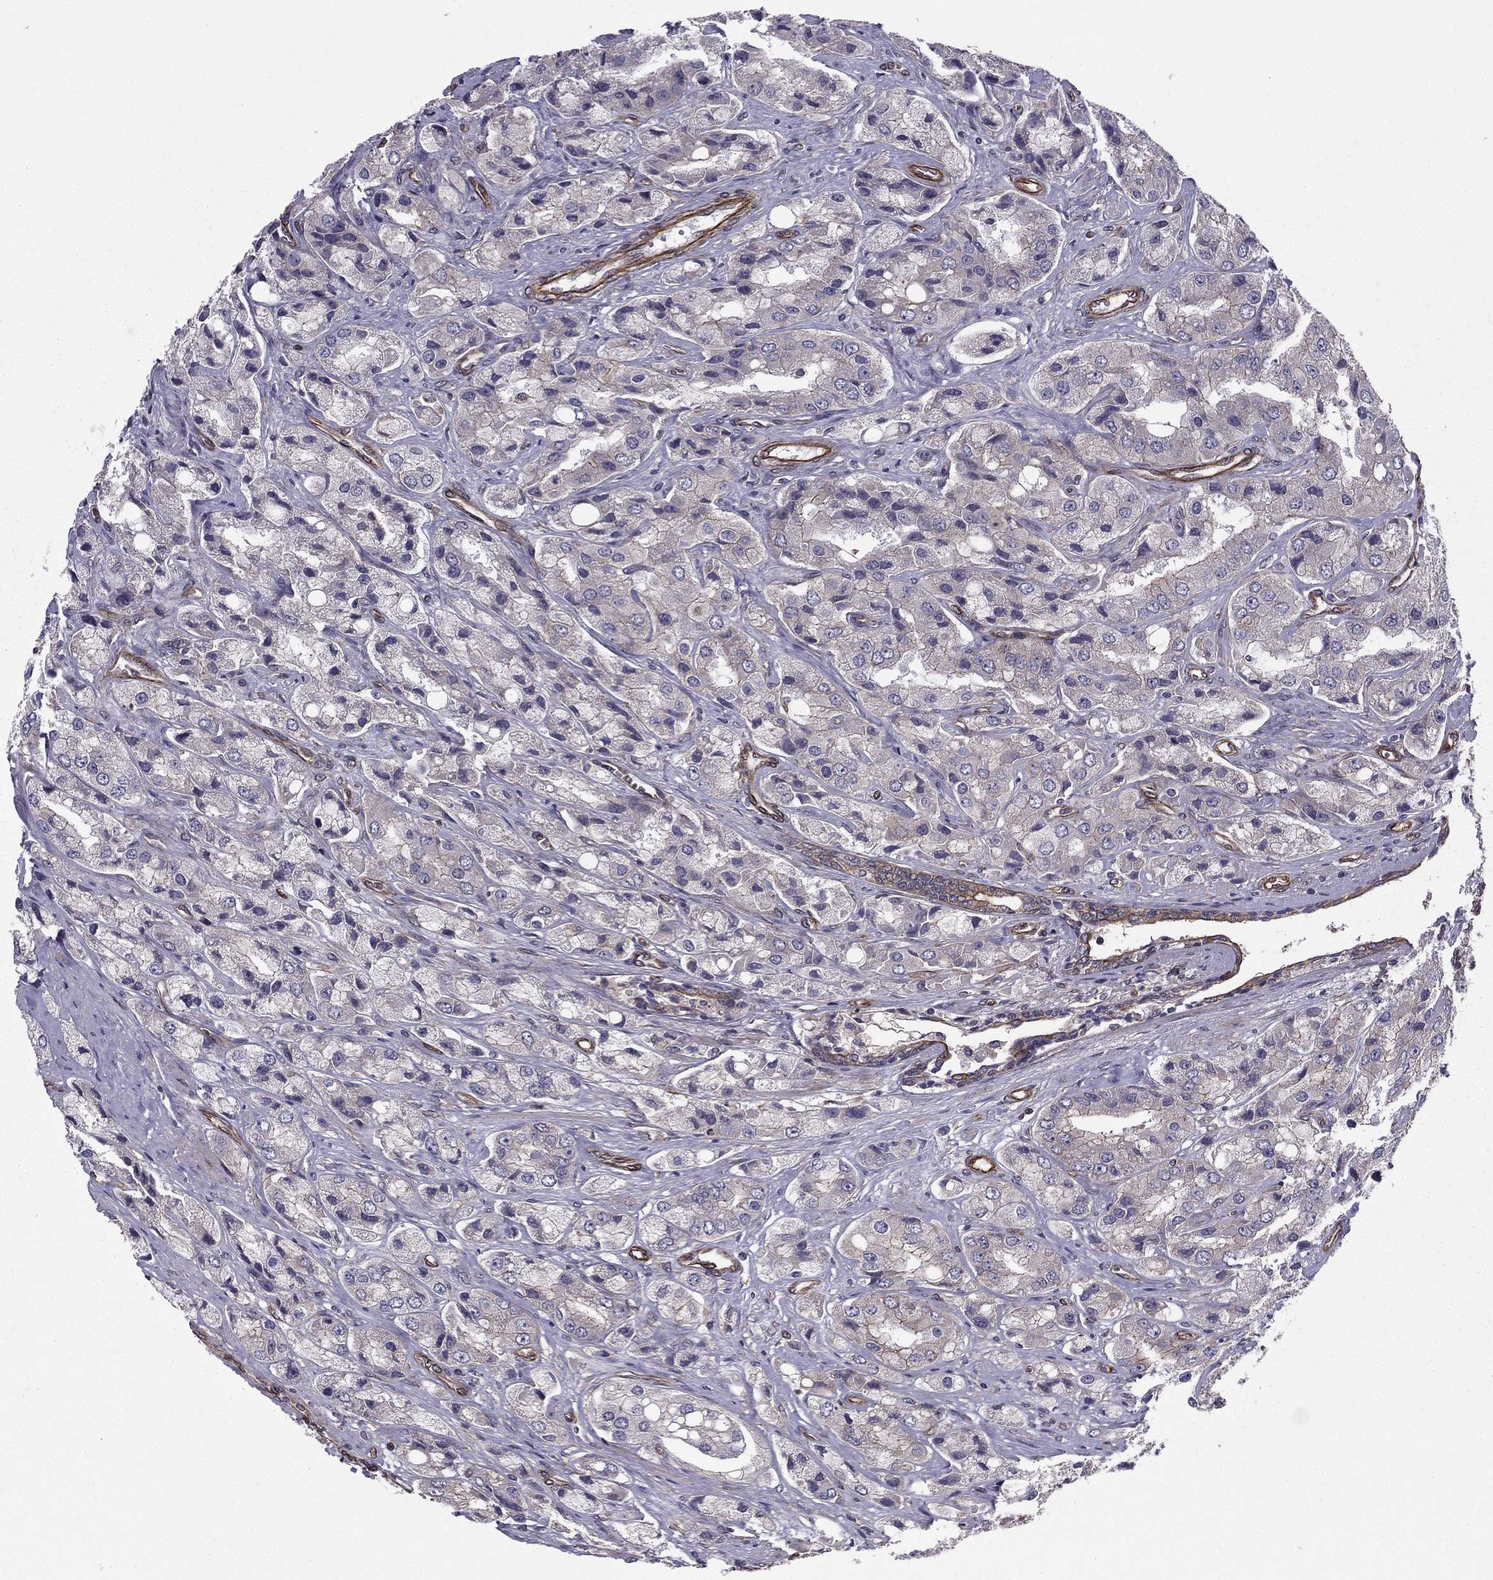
{"staining": {"intensity": "moderate", "quantity": "<25%", "location": "cytoplasmic/membranous"}, "tissue": "prostate cancer", "cell_type": "Tumor cells", "image_type": "cancer", "snomed": [{"axis": "morphology", "description": "Adenocarcinoma, Low grade"}, {"axis": "topography", "description": "Prostate"}], "caption": "This image displays prostate cancer (low-grade adenocarcinoma) stained with IHC to label a protein in brown. The cytoplasmic/membranous of tumor cells show moderate positivity for the protein. Nuclei are counter-stained blue.", "gene": "SHMT1", "patient": {"sex": "male", "age": 69}}